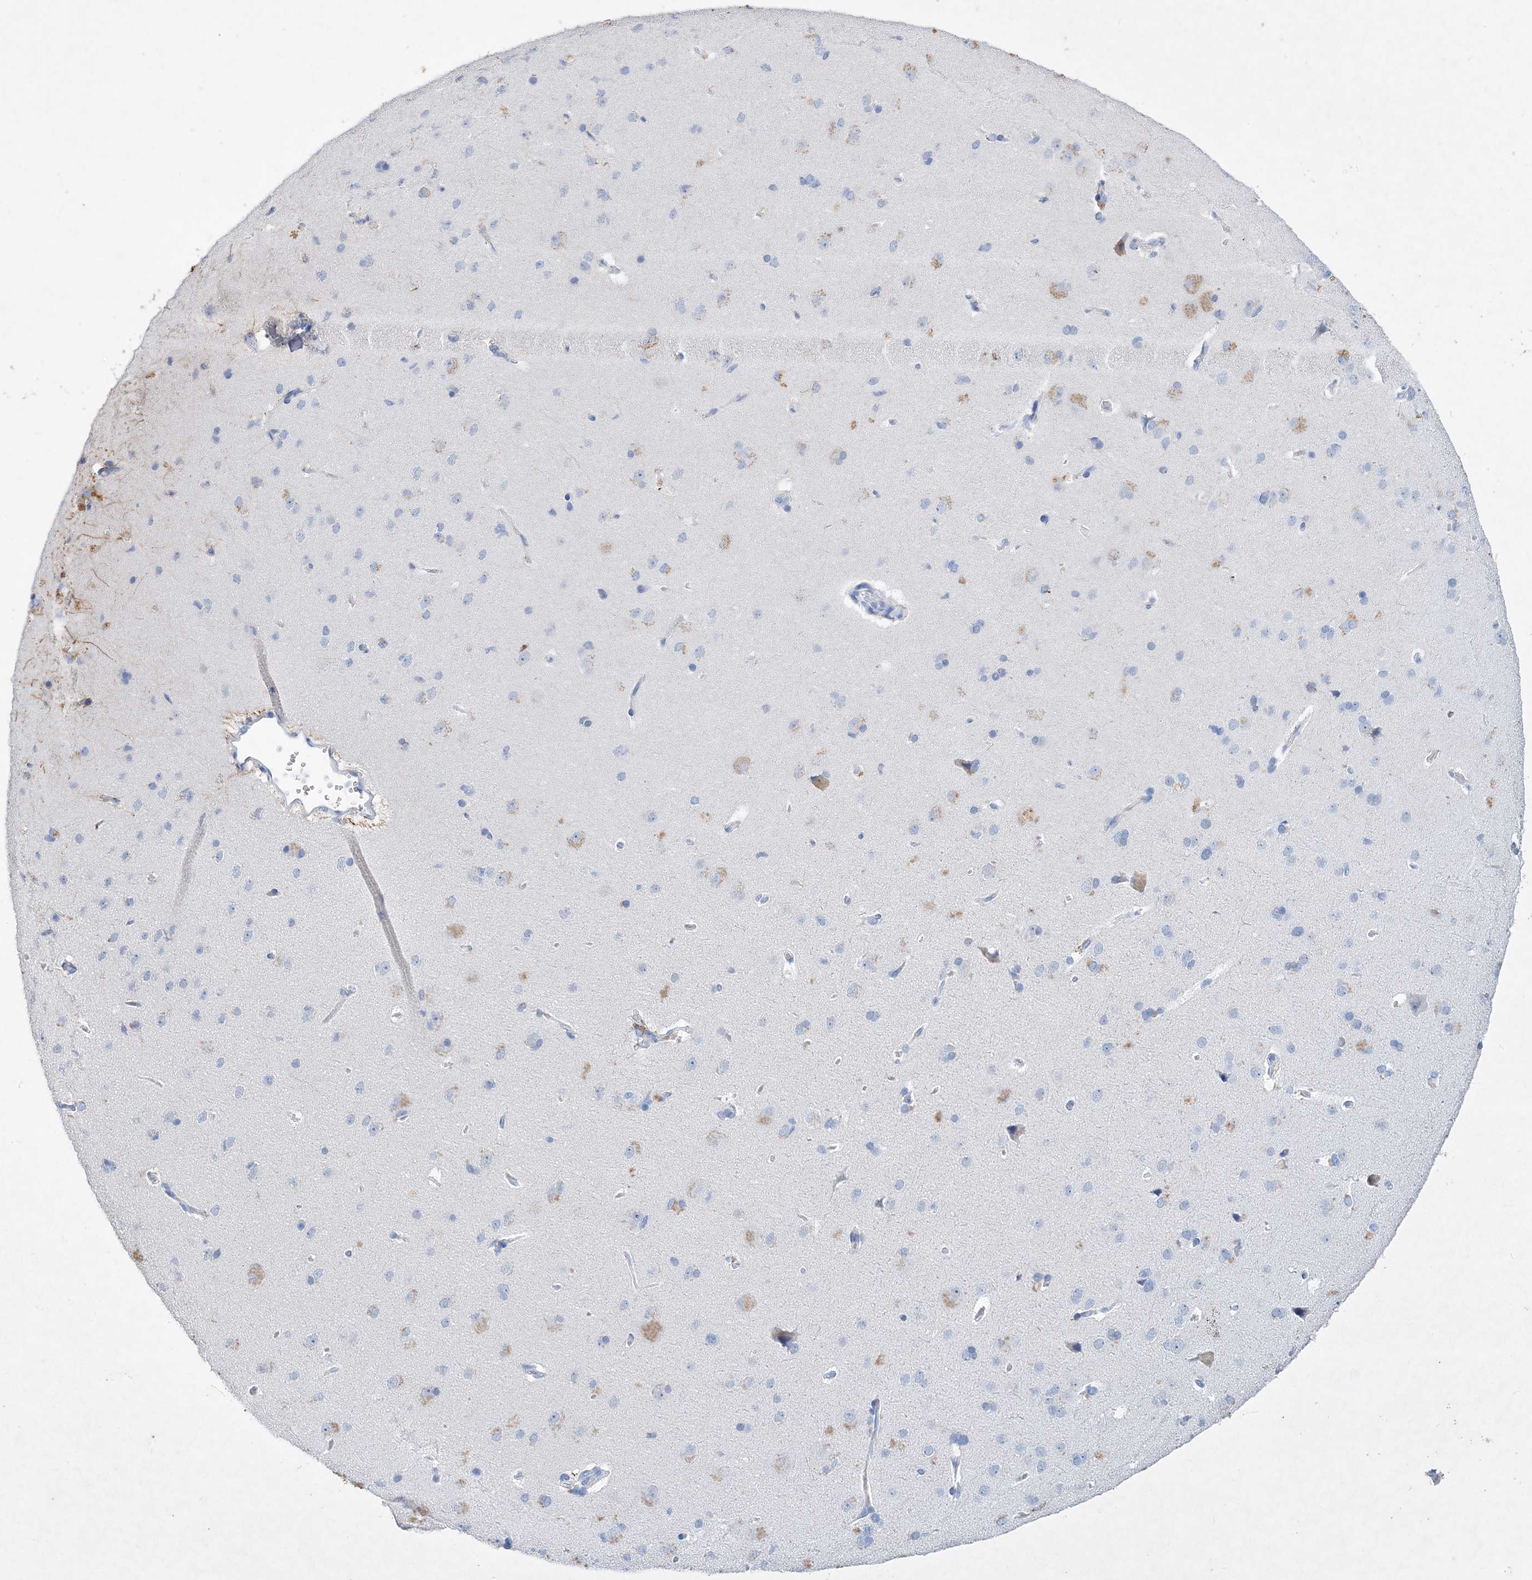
{"staining": {"intensity": "negative", "quantity": "none", "location": "none"}, "tissue": "cerebral cortex", "cell_type": "Endothelial cells", "image_type": "normal", "snomed": [{"axis": "morphology", "description": "Normal tissue, NOS"}, {"axis": "topography", "description": "Cerebral cortex"}], "caption": "A high-resolution histopathology image shows IHC staining of benign cerebral cortex, which displays no significant expression in endothelial cells.", "gene": "COPS8", "patient": {"sex": "male", "age": 62}}